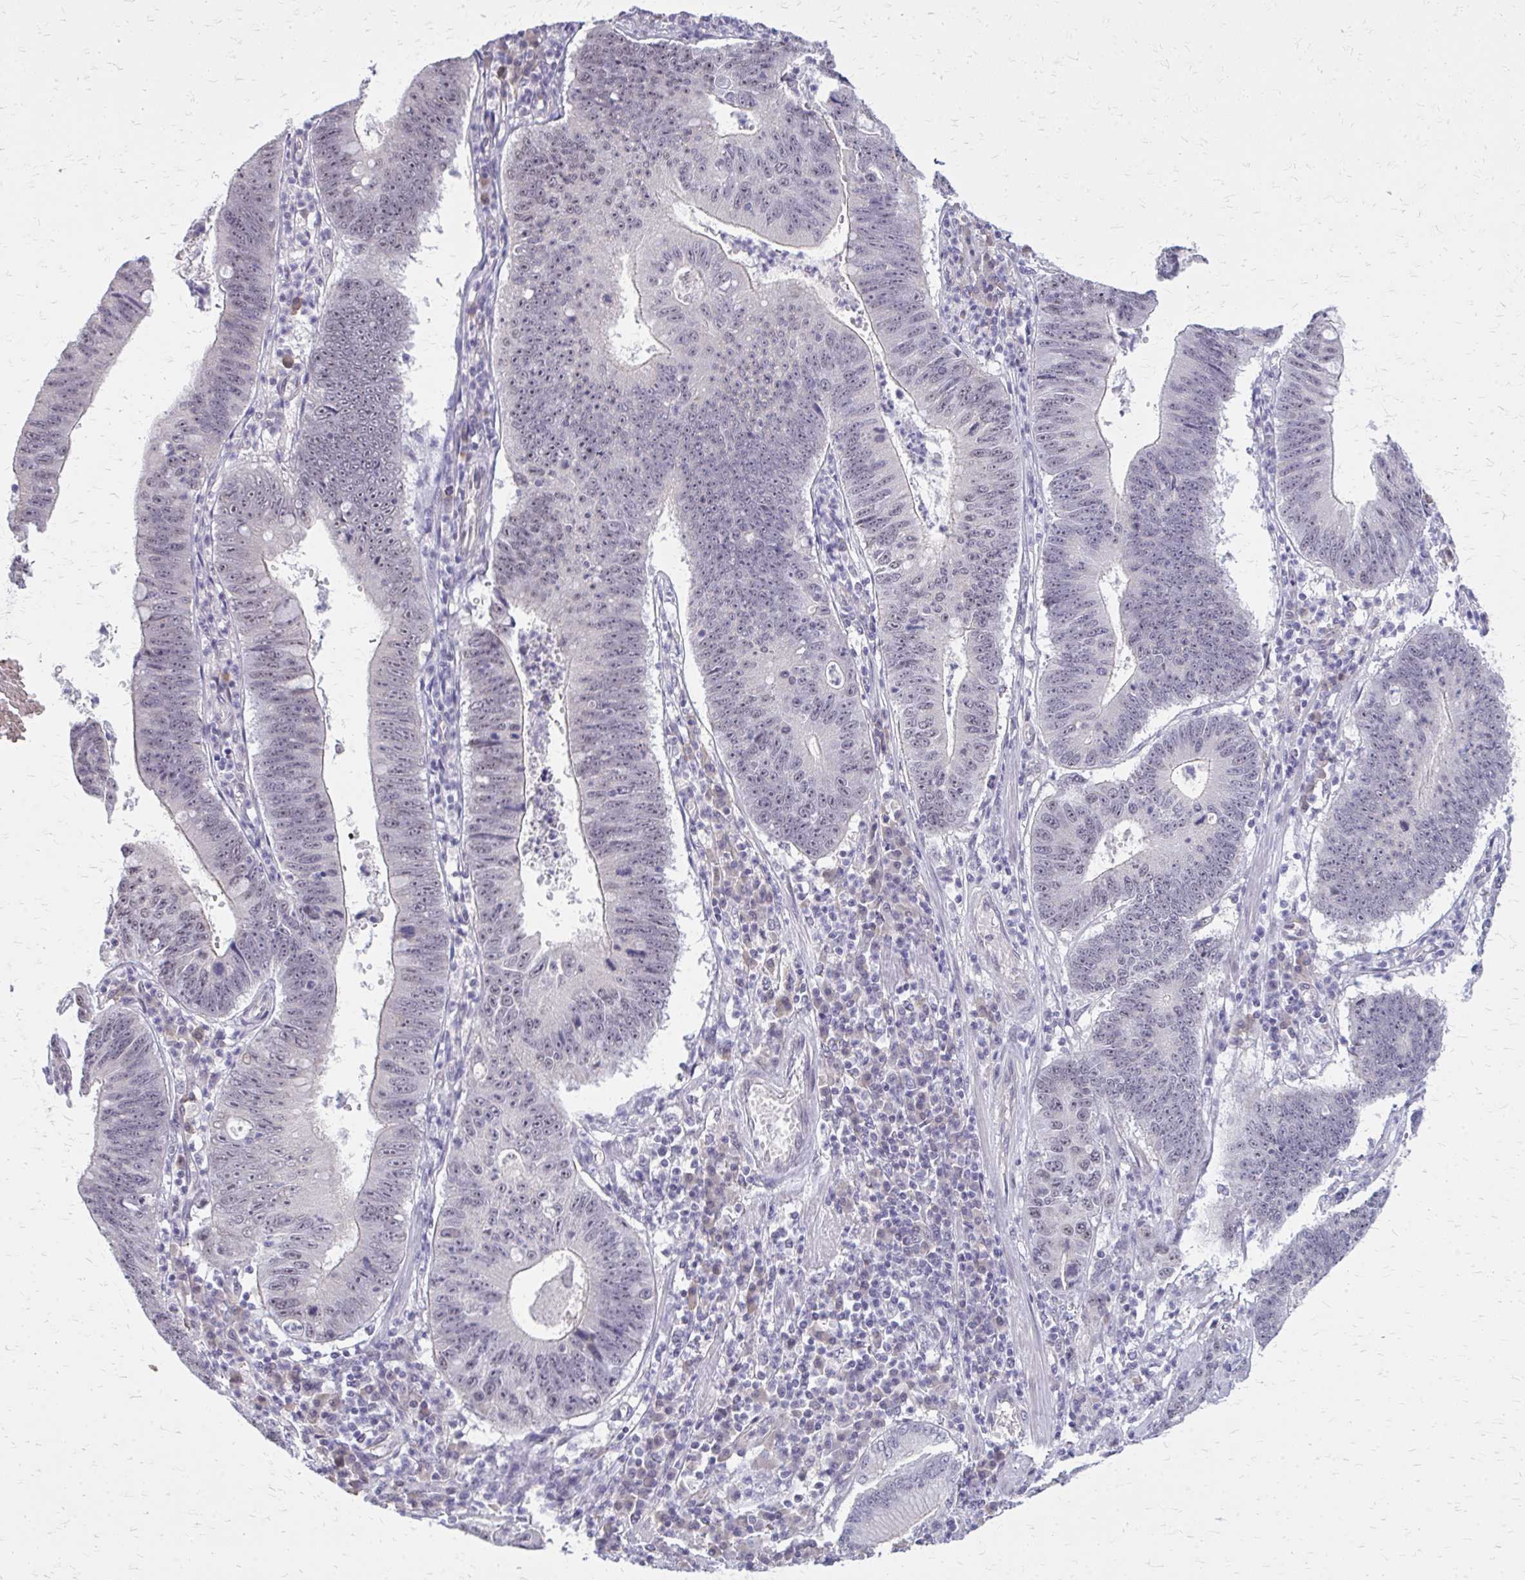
{"staining": {"intensity": "negative", "quantity": "none", "location": "none"}, "tissue": "stomach cancer", "cell_type": "Tumor cells", "image_type": "cancer", "snomed": [{"axis": "morphology", "description": "Adenocarcinoma, NOS"}, {"axis": "topography", "description": "Stomach"}], "caption": "Histopathology image shows no protein expression in tumor cells of adenocarcinoma (stomach) tissue.", "gene": "PLCB1", "patient": {"sex": "male", "age": 59}}